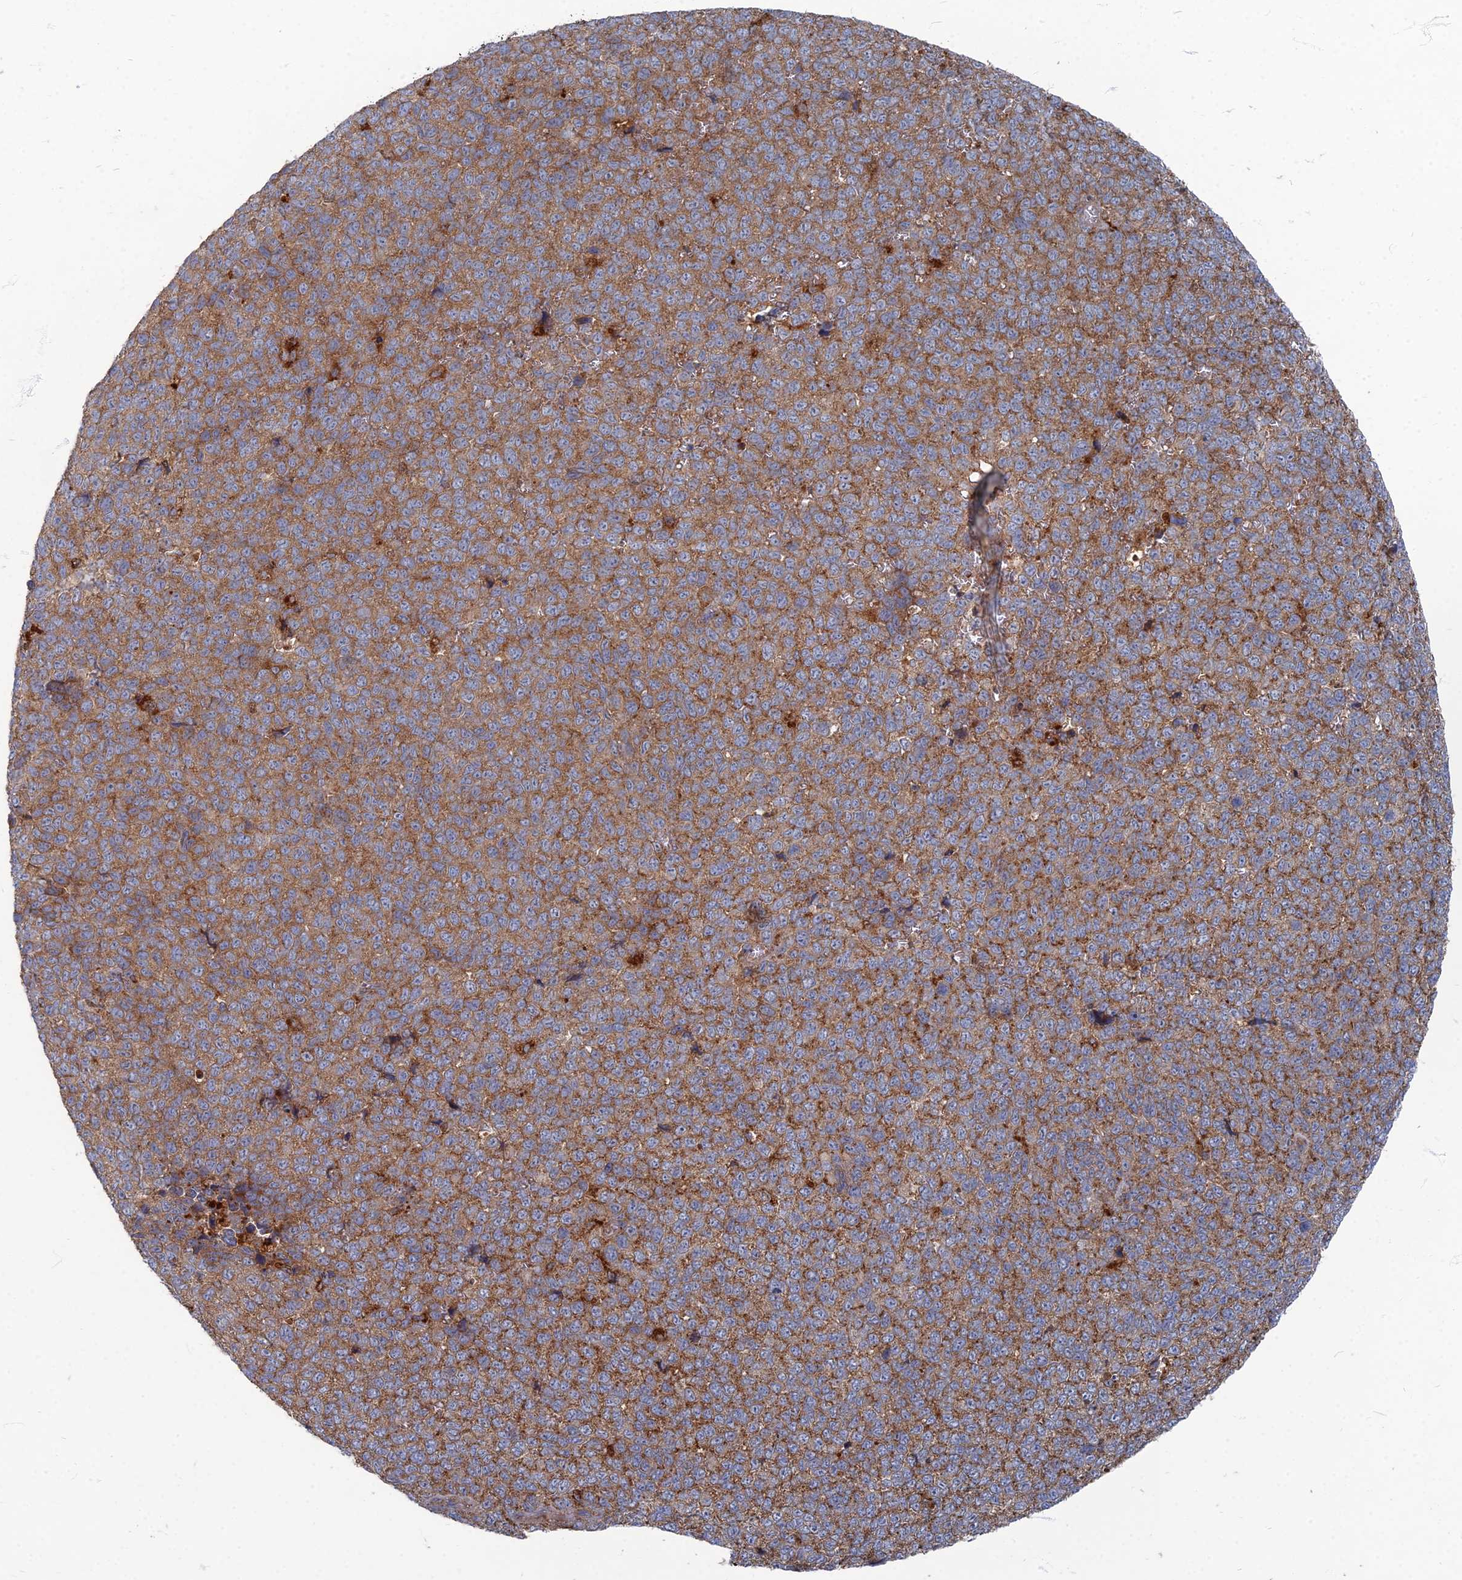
{"staining": {"intensity": "moderate", "quantity": ">75%", "location": "cytoplasmic/membranous"}, "tissue": "melanoma", "cell_type": "Tumor cells", "image_type": "cancer", "snomed": [{"axis": "morphology", "description": "Malignant melanoma, NOS"}, {"axis": "topography", "description": "Nose, NOS"}], "caption": "The image shows a brown stain indicating the presence of a protein in the cytoplasmic/membranous of tumor cells in melanoma.", "gene": "PPCDC", "patient": {"sex": "female", "age": 48}}